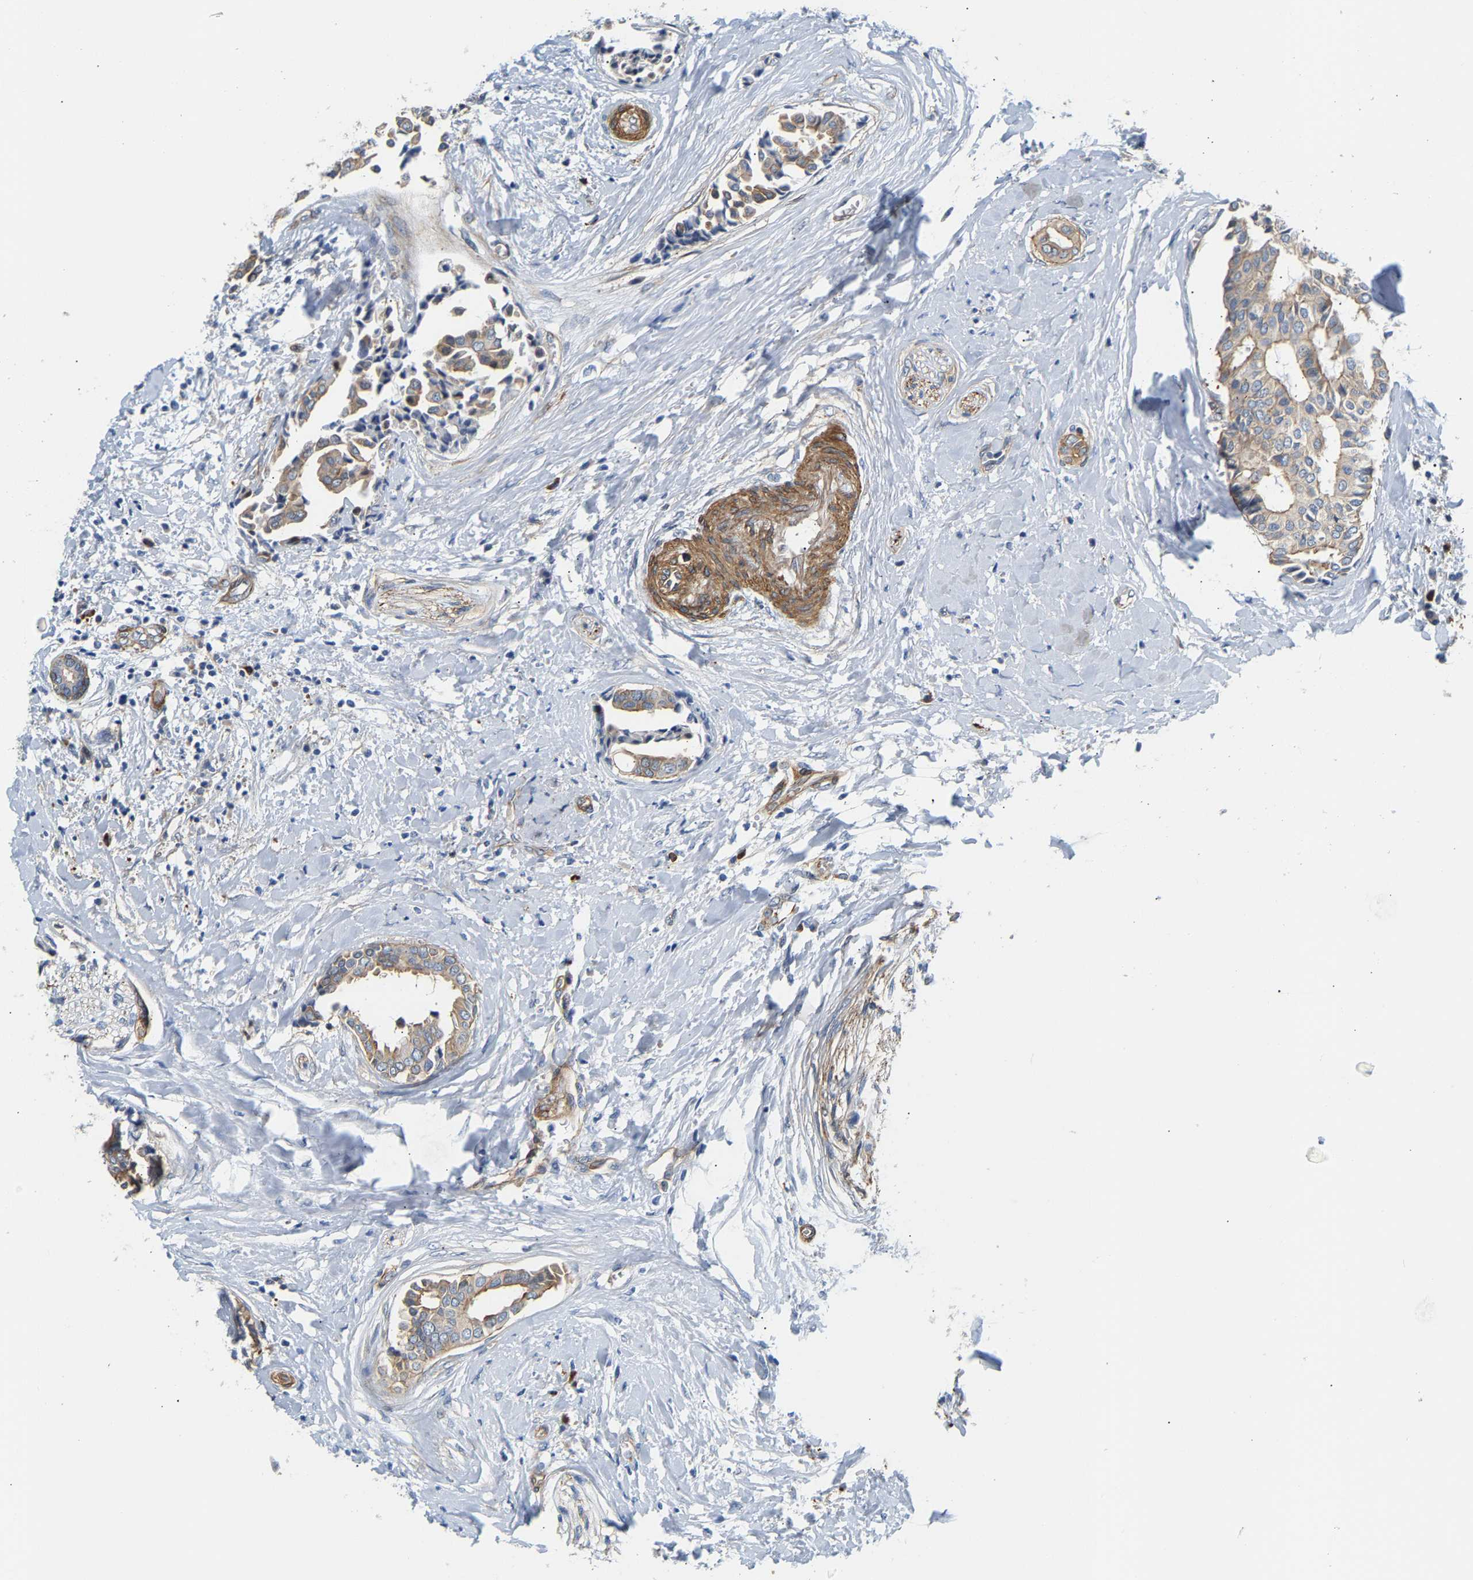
{"staining": {"intensity": "weak", "quantity": "25%-75%", "location": "cytoplasmic/membranous"}, "tissue": "head and neck cancer", "cell_type": "Tumor cells", "image_type": "cancer", "snomed": [{"axis": "morphology", "description": "Adenocarcinoma, NOS"}, {"axis": "topography", "description": "Salivary gland"}, {"axis": "topography", "description": "Head-Neck"}], "caption": "Immunohistochemical staining of head and neck adenocarcinoma demonstrates weak cytoplasmic/membranous protein staining in about 25%-75% of tumor cells.", "gene": "PAWR", "patient": {"sex": "female", "age": 59}}